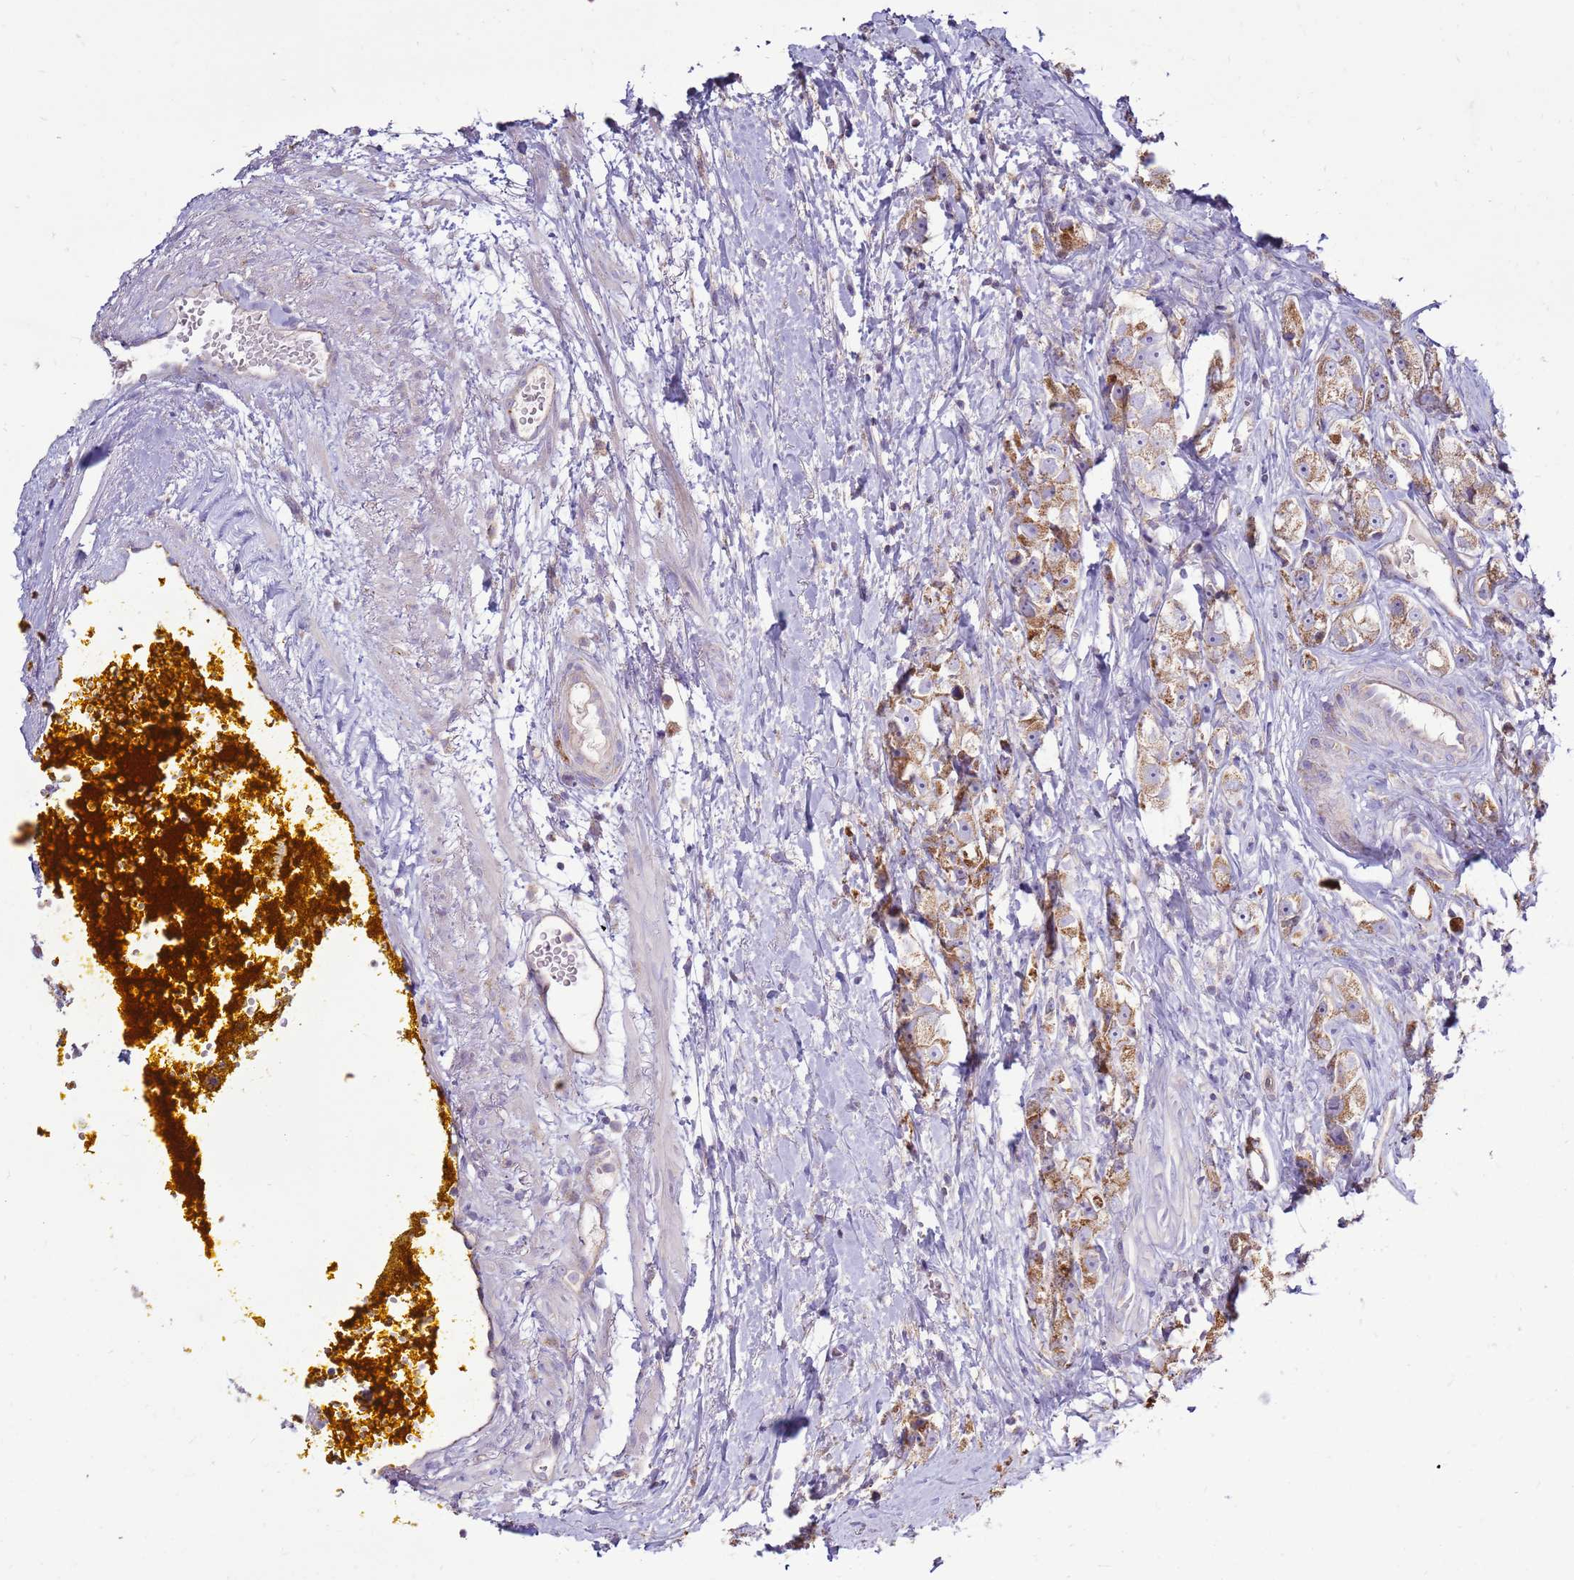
{"staining": {"intensity": "moderate", "quantity": ">75%", "location": "cytoplasmic/membranous"}, "tissue": "prostate cancer", "cell_type": "Tumor cells", "image_type": "cancer", "snomed": [{"axis": "morphology", "description": "Adenocarcinoma, High grade"}, {"axis": "topography", "description": "Prostate"}], "caption": "Protein staining of prostate cancer (high-grade adenocarcinoma) tissue exhibits moderate cytoplasmic/membranous positivity in about >75% of tumor cells.", "gene": "TRAPPC4", "patient": {"sex": "male", "age": 74}}